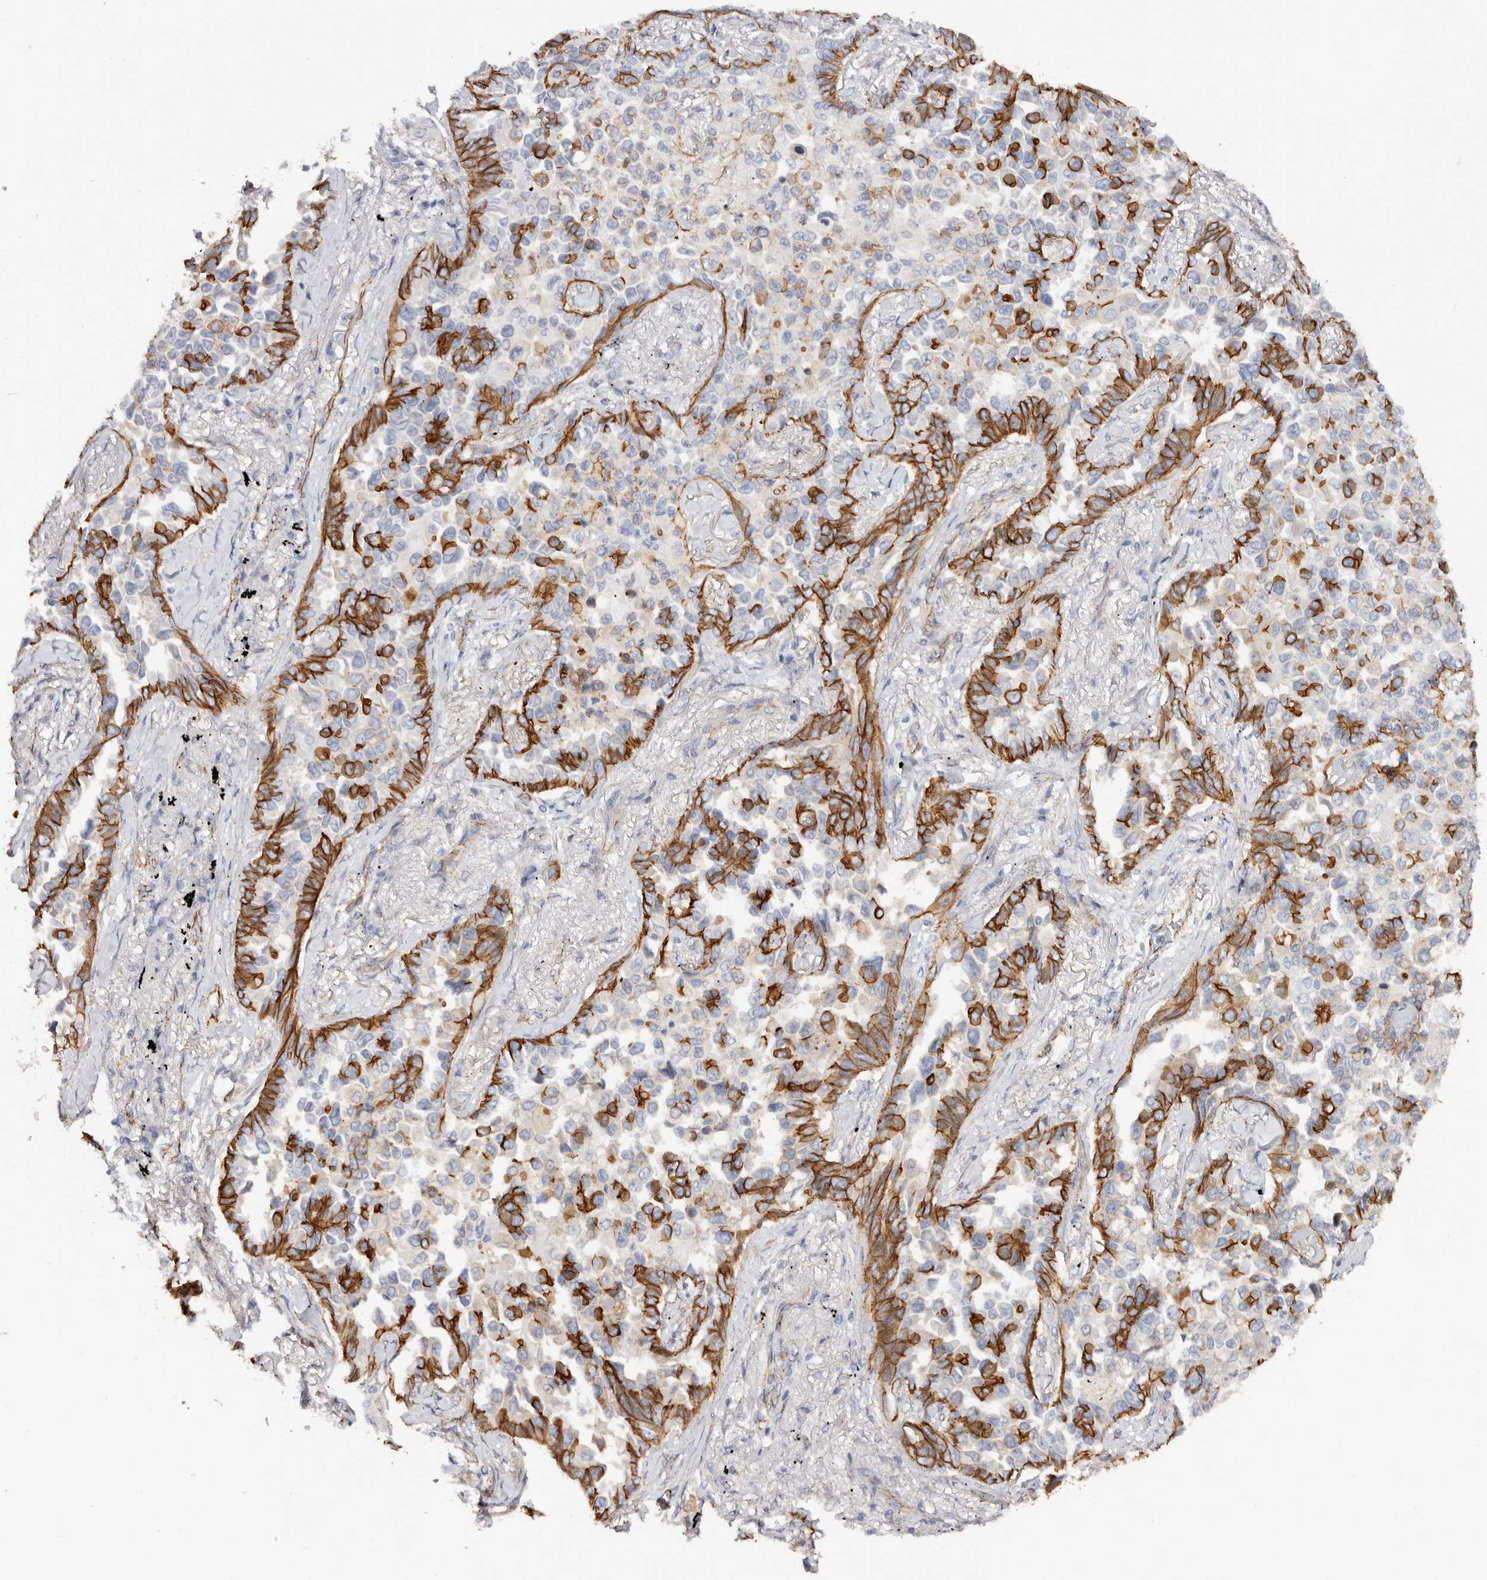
{"staining": {"intensity": "strong", "quantity": "25%-75%", "location": "cytoplasmic/membranous"}, "tissue": "lung cancer", "cell_type": "Tumor cells", "image_type": "cancer", "snomed": [{"axis": "morphology", "description": "Adenocarcinoma, NOS"}, {"axis": "topography", "description": "Lung"}], "caption": "The image reveals immunohistochemical staining of lung adenocarcinoma. There is strong cytoplasmic/membranous positivity is identified in approximately 25%-75% of tumor cells.", "gene": "CTNNB1", "patient": {"sex": "female", "age": 67}}